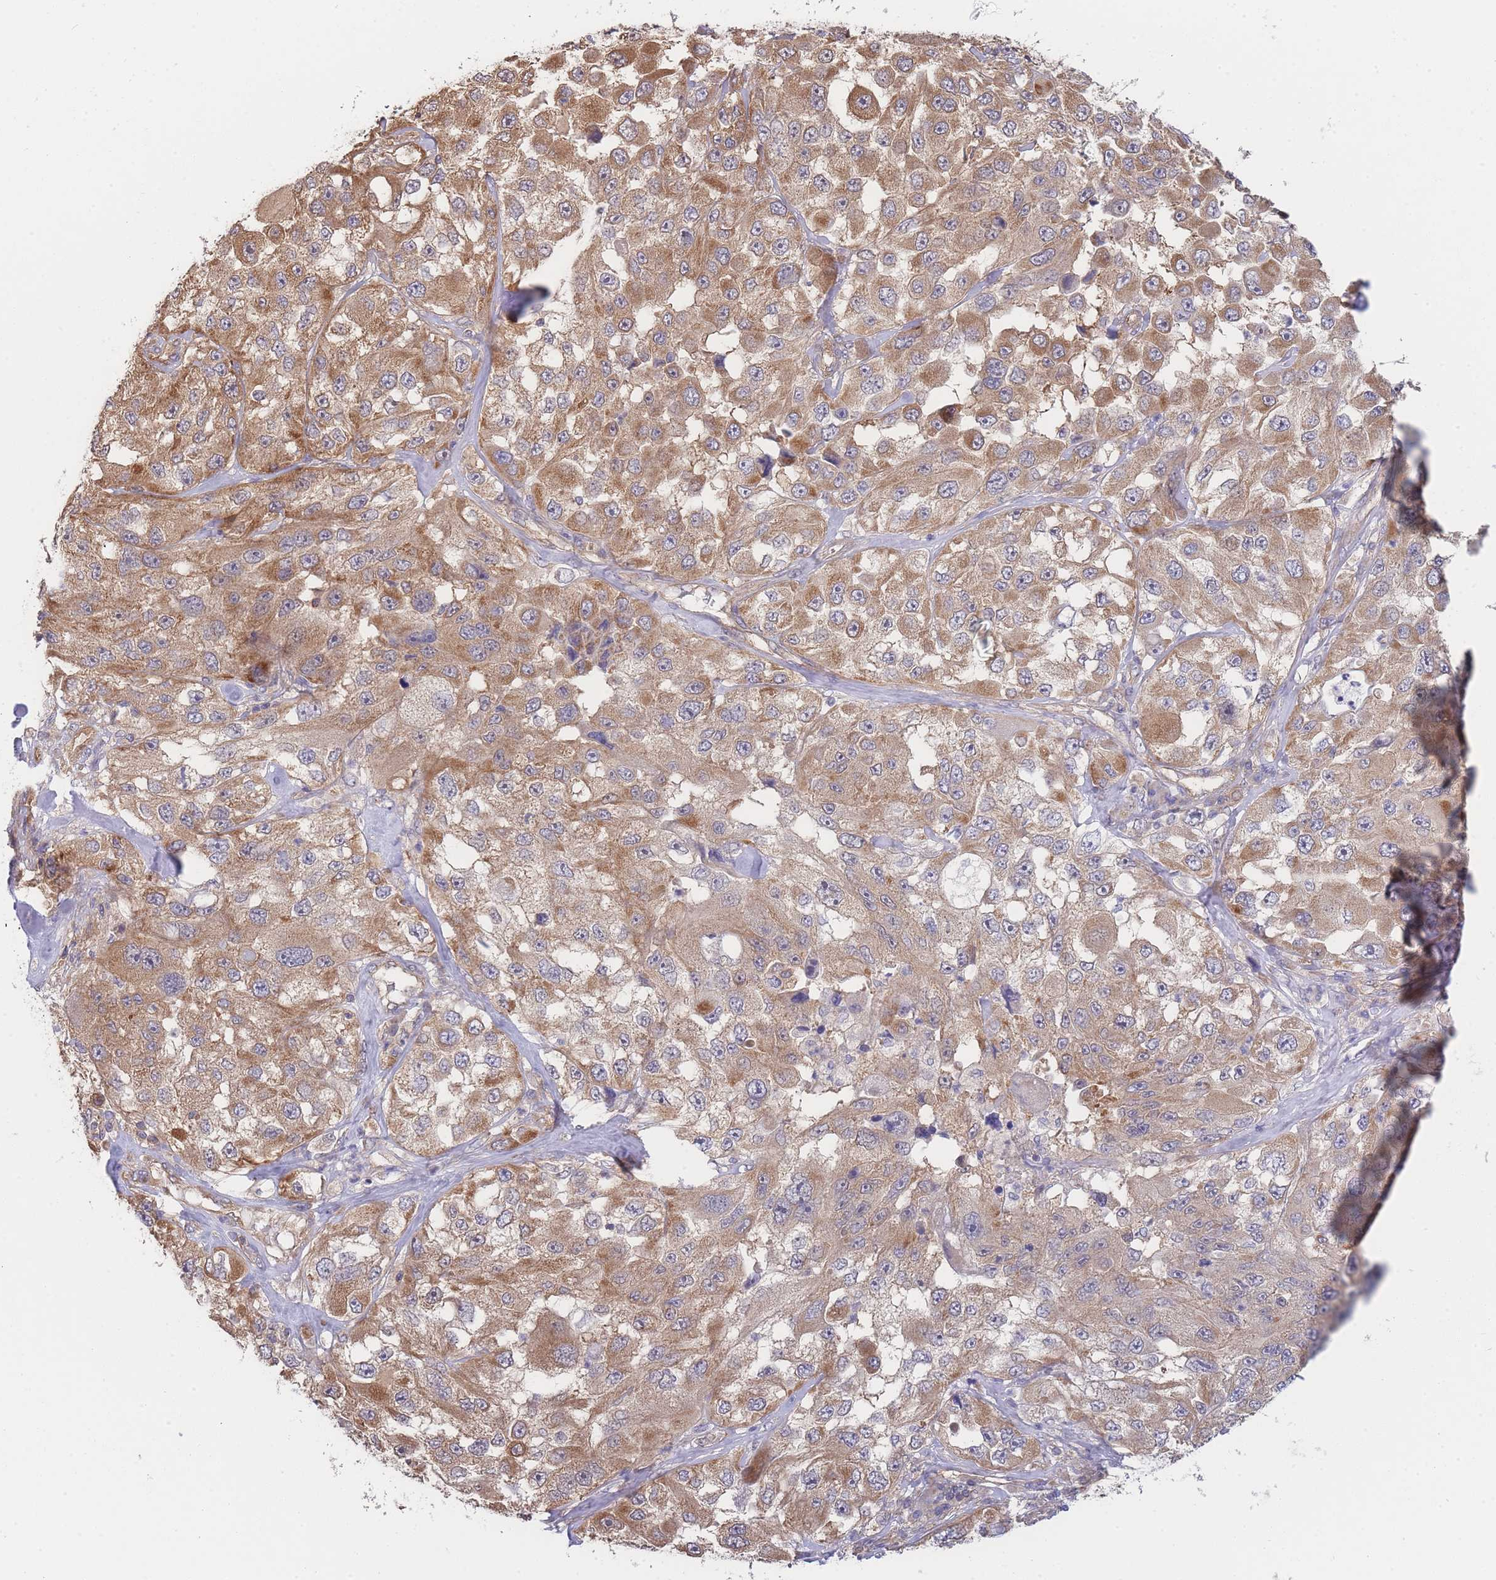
{"staining": {"intensity": "moderate", "quantity": ">75%", "location": "cytoplasmic/membranous"}, "tissue": "melanoma", "cell_type": "Tumor cells", "image_type": "cancer", "snomed": [{"axis": "morphology", "description": "Malignant melanoma, Metastatic site"}, {"axis": "topography", "description": "Lymph node"}], "caption": "High-power microscopy captured an immunohistochemistry (IHC) image of malignant melanoma (metastatic site), revealing moderate cytoplasmic/membranous expression in approximately >75% of tumor cells. (DAB IHC with brightfield microscopy, high magnification).", "gene": "MRPS18B", "patient": {"sex": "male", "age": 62}}